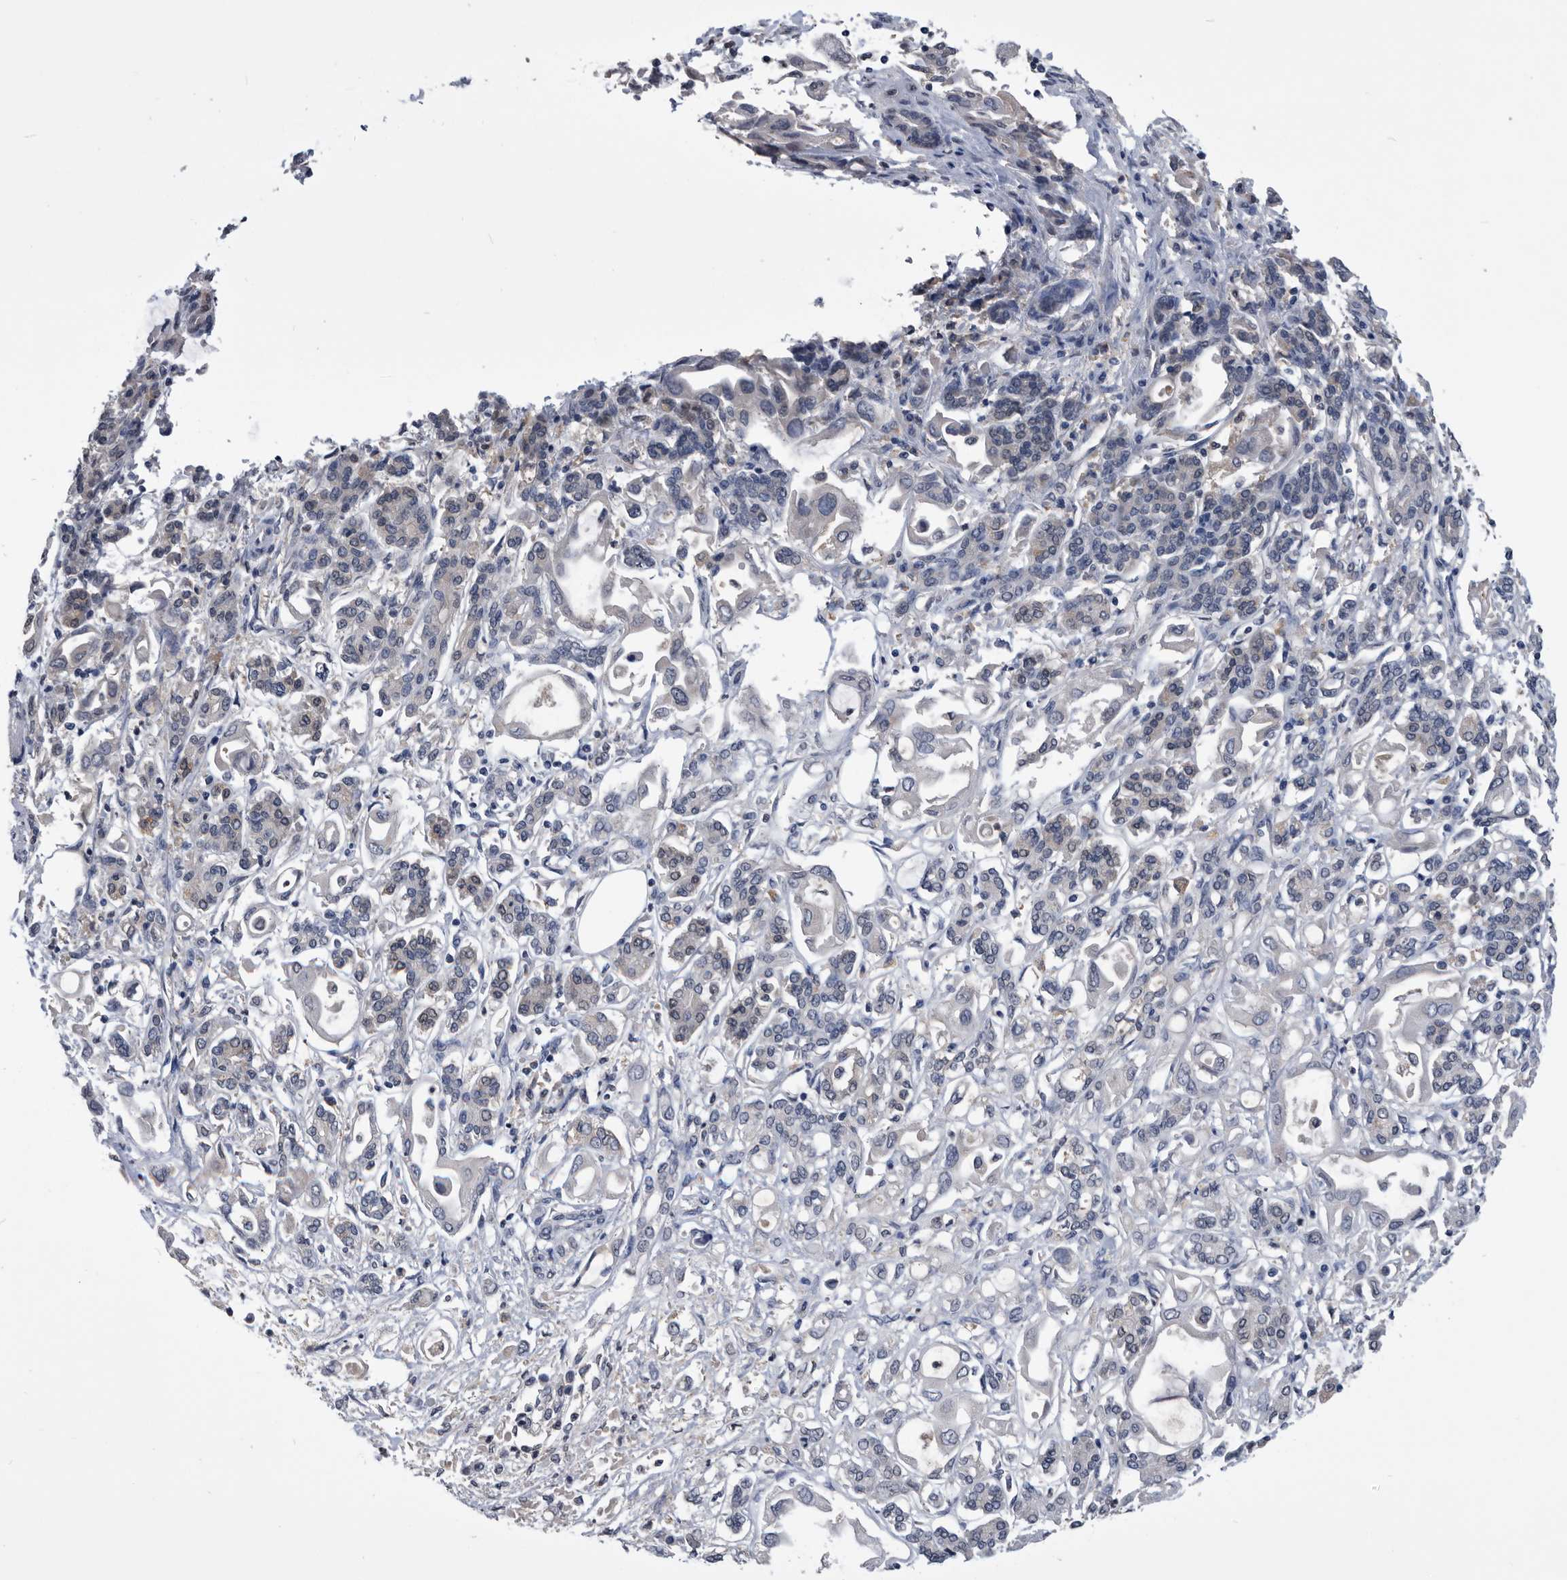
{"staining": {"intensity": "negative", "quantity": "none", "location": "none"}, "tissue": "pancreatic cancer", "cell_type": "Tumor cells", "image_type": "cancer", "snomed": [{"axis": "morphology", "description": "Adenocarcinoma, NOS"}, {"axis": "topography", "description": "Pancreas"}], "caption": "A photomicrograph of human adenocarcinoma (pancreatic) is negative for staining in tumor cells.", "gene": "PDXK", "patient": {"sex": "female", "age": 57}}